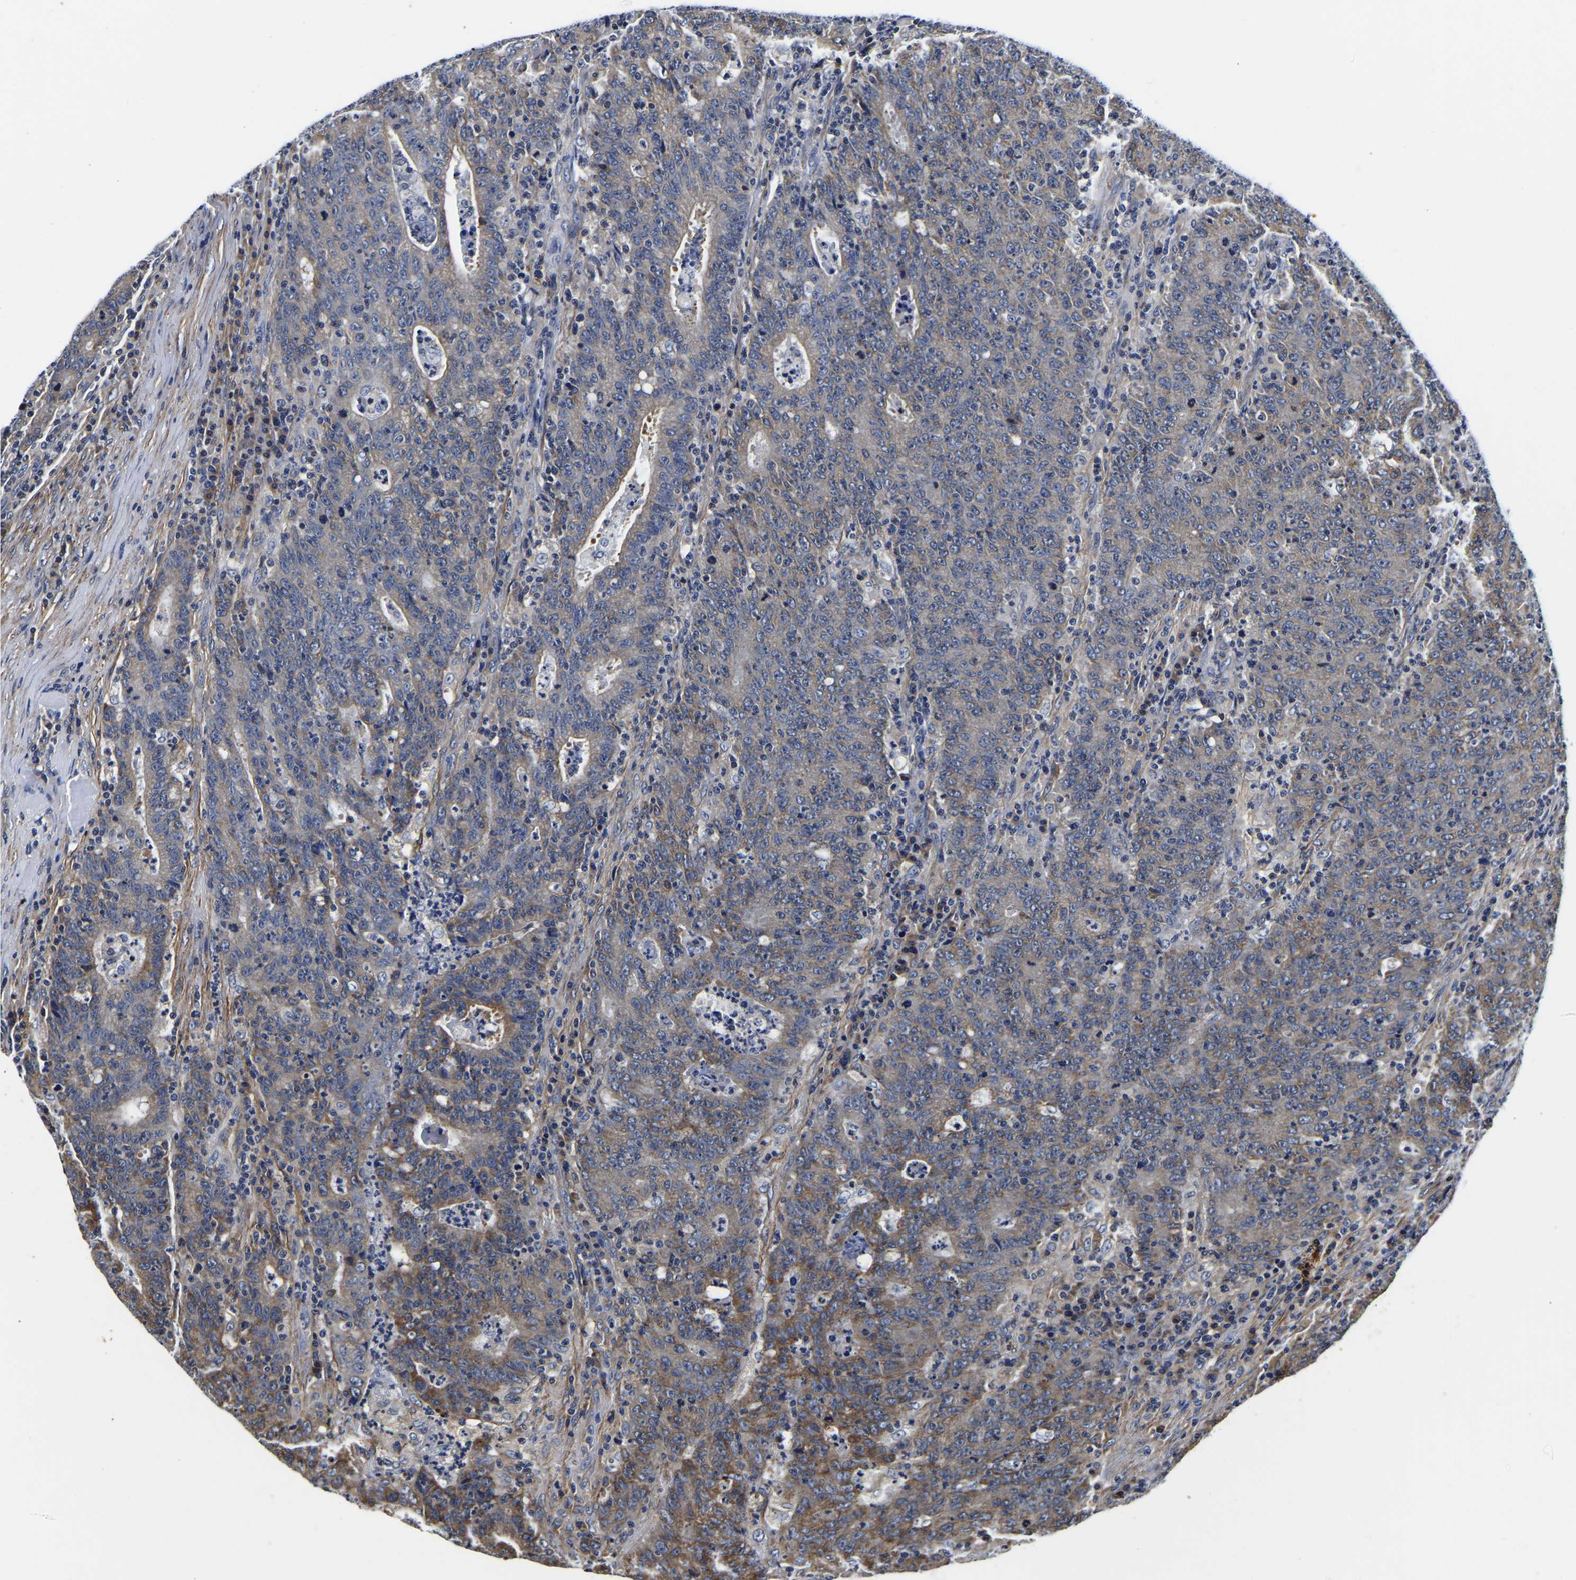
{"staining": {"intensity": "moderate", "quantity": ">75%", "location": "cytoplasmic/membranous"}, "tissue": "colorectal cancer", "cell_type": "Tumor cells", "image_type": "cancer", "snomed": [{"axis": "morphology", "description": "Adenocarcinoma, NOS"}, {"axis": "topography", "description": "Colon"}], "caption": "An immunohistochemistry histopathology image of tumor tissue is shown. Protein staining in brown labels moderate cytoplasmic/membranous positivity in colorectal adenocarcinoma within tumor cells. The protein is shown in brown color, while the nuclei are stained blue.", "gene": "KCTD17", "patient": {"sex": "female", "age": 75}}